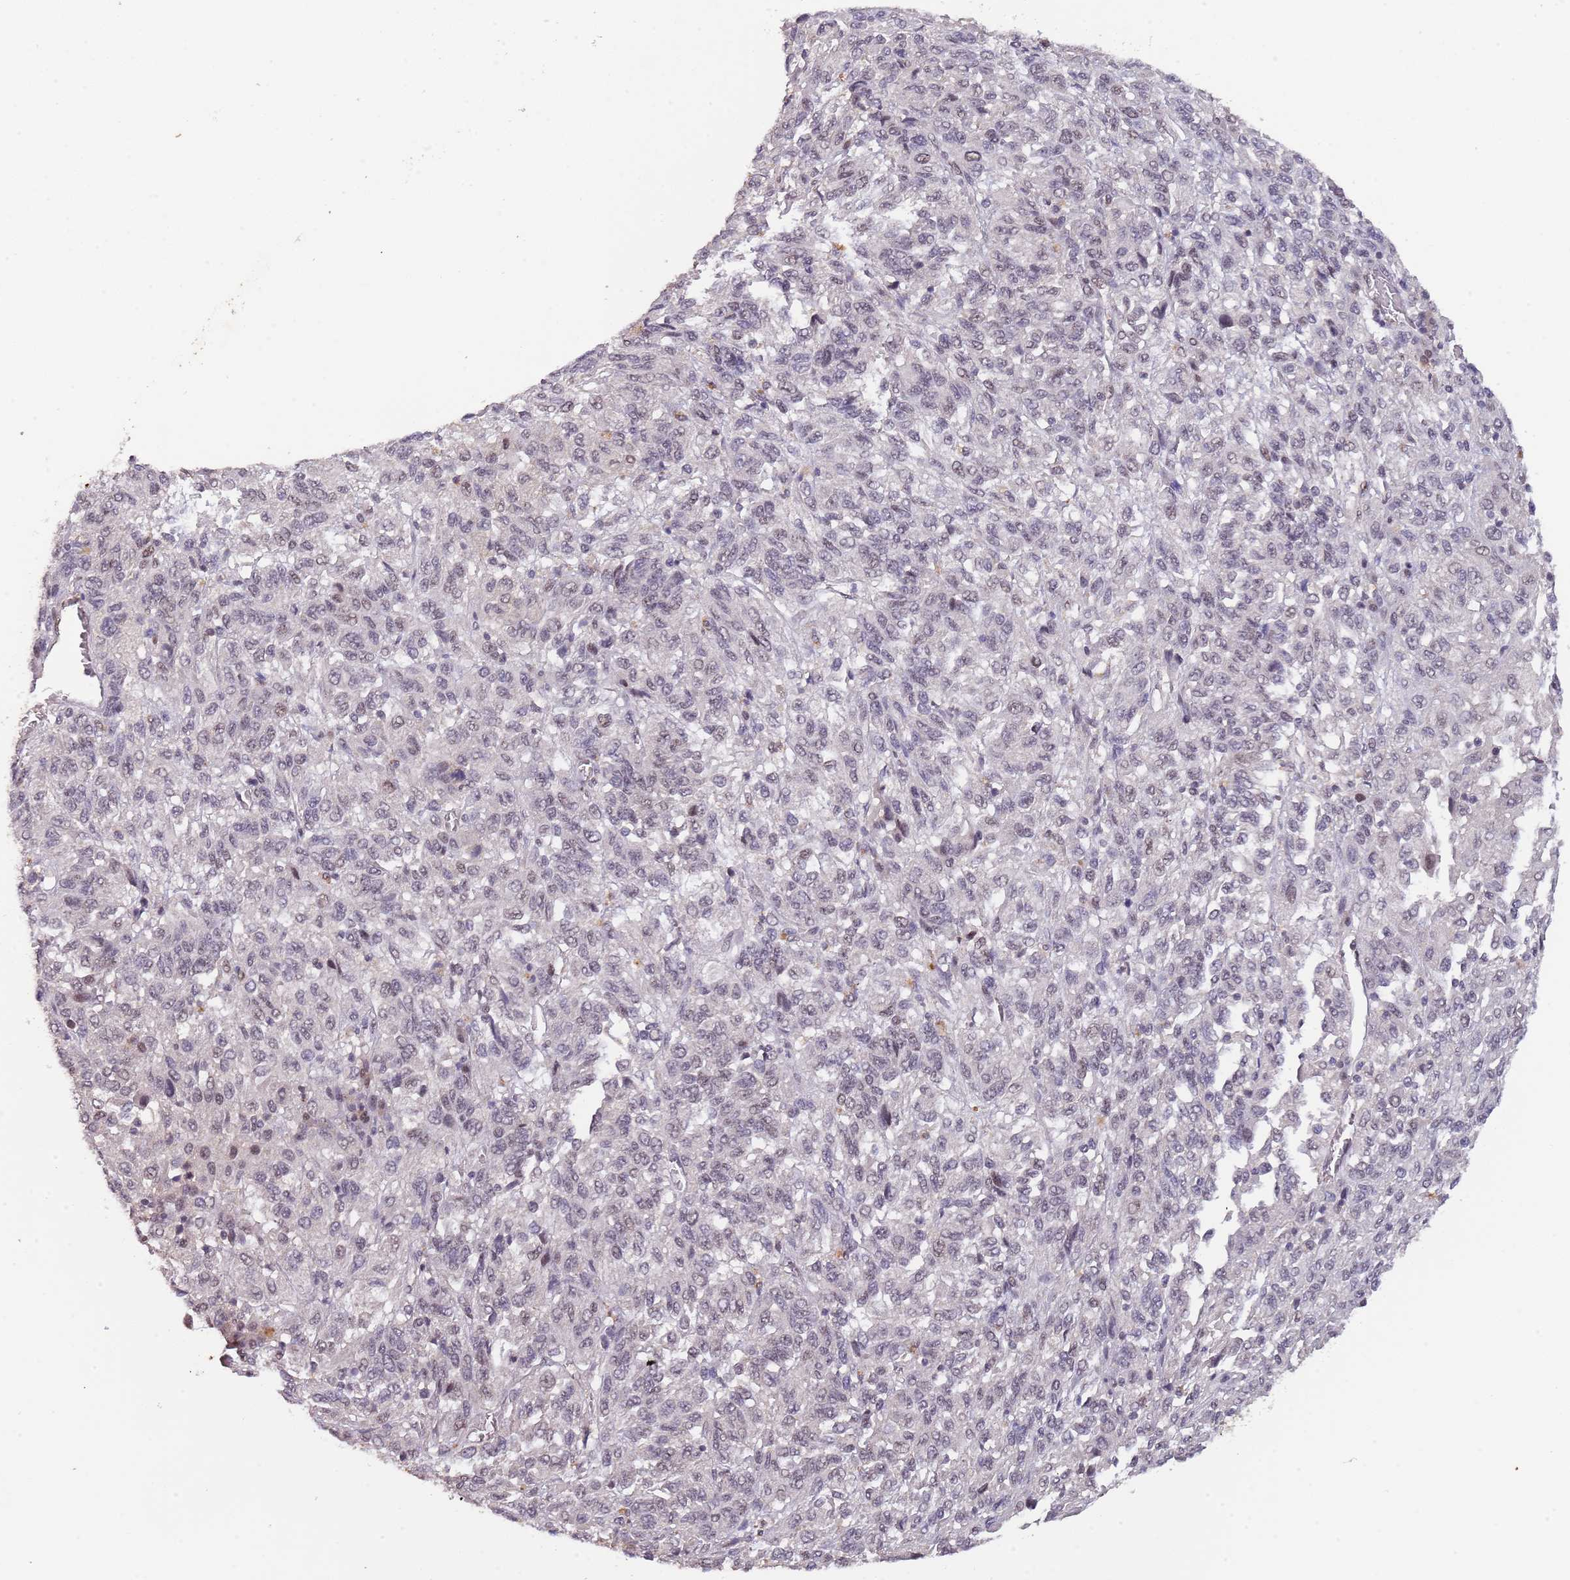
{"staining": {"intensity": "weak", "quantity": "<25%", "location": "nuclear"}, "tissue": "melanoma", "cell_type": "Tumor cells", "image_type": "cancer", "snomed": [{"axis": "morphology", "description": "Malignant melanoma, Metastatic site"}, {"axis": "topography", "description": "Lung"}], "caption": "DAB (3,3'-diaminobenzidine) immunohistochemical staining of human malignant melanoma (metastatic site) displays no significant positivity in tumor cells.", "gene": "CIZ1", "patient": {"sex": "male", "age": 64}}